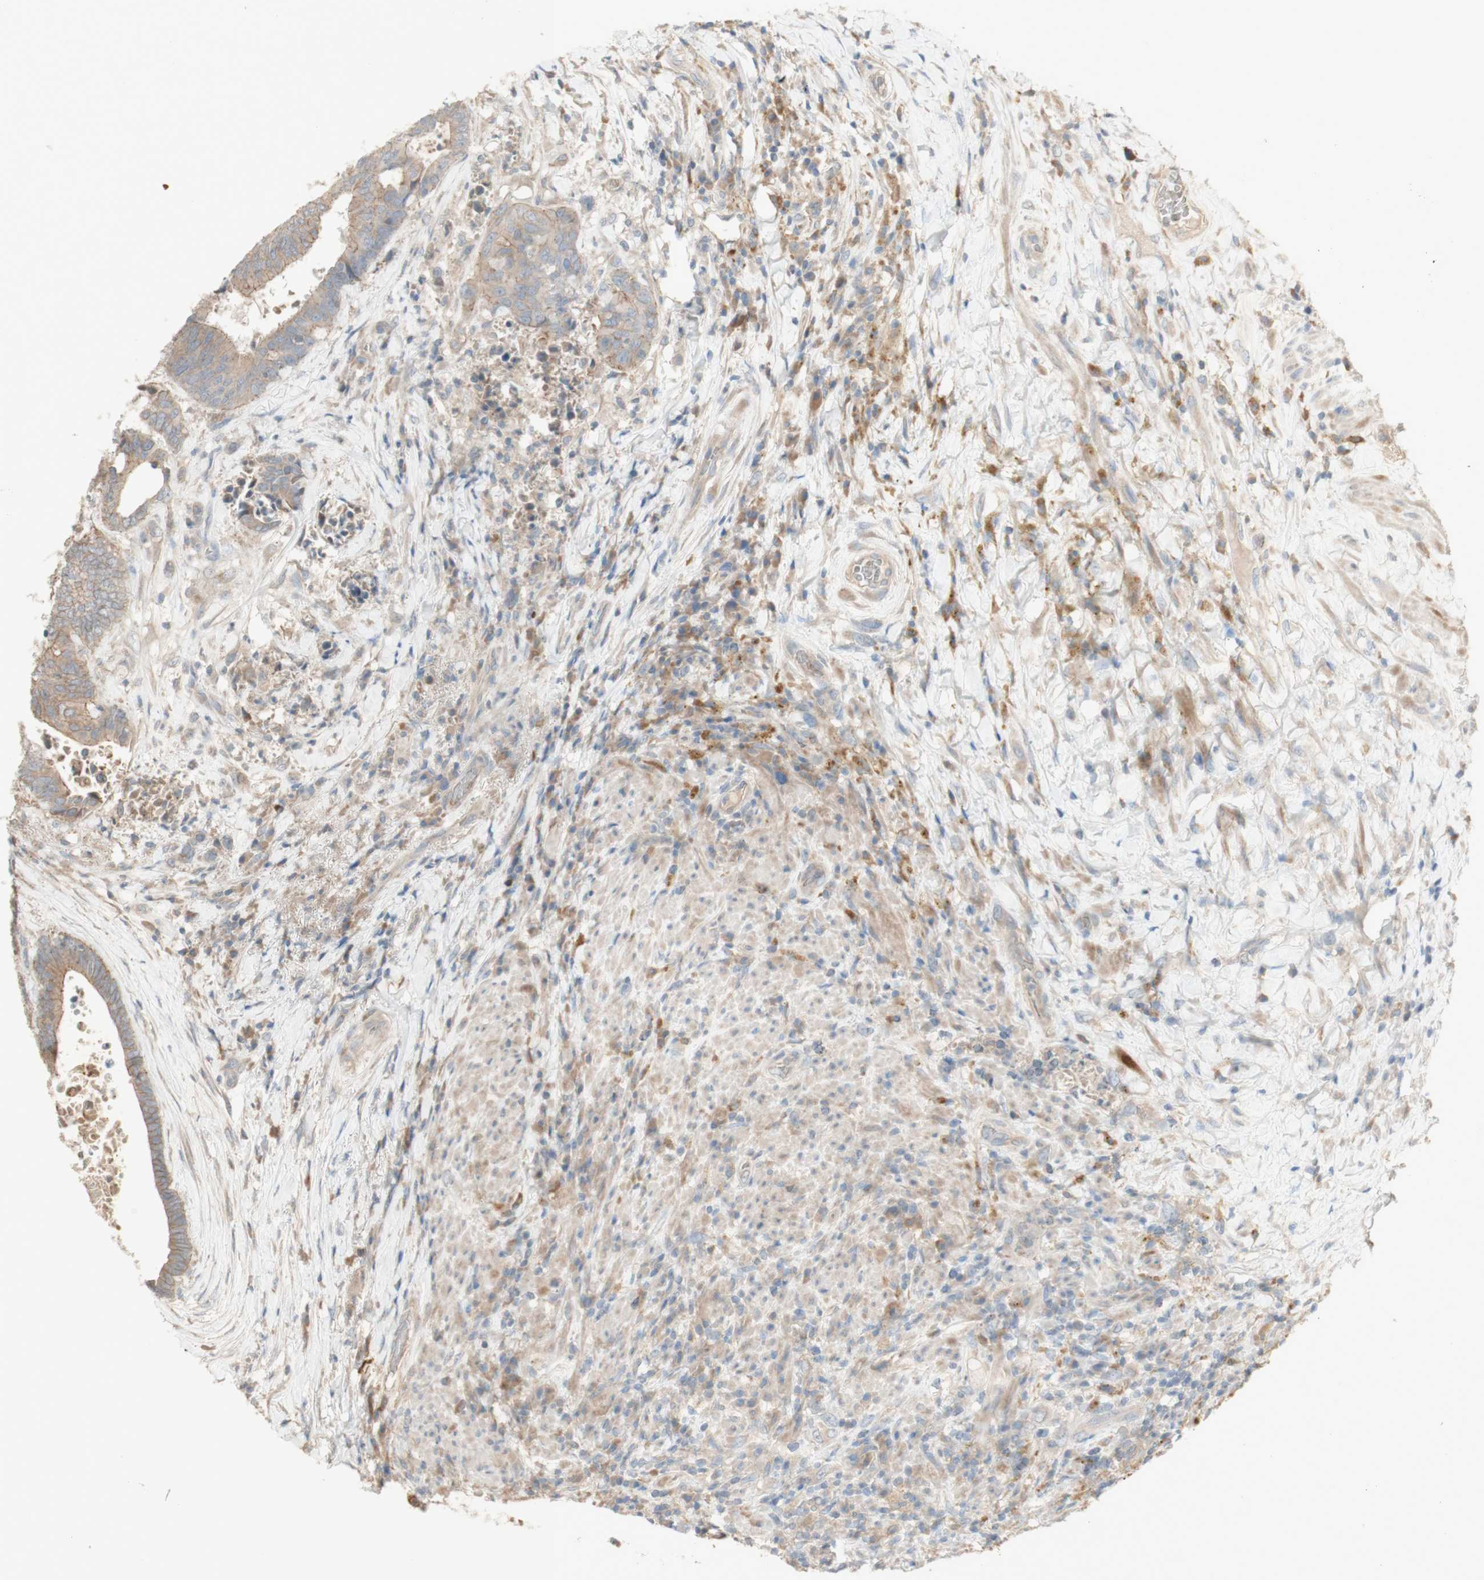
{"staining": {"intensity": "weak", "quantity": ">75%", "location": "cytoplasmic/membranous"}, "tissue": "colorectal cancer", "cell_type": "Tumor cells", "image_type": "cancer", "snomed": [{"axis": "morphology", "description": "Adenocarcinoma, NOS"}, {"axis": "topography", "description": "Rectum"}], "caption": "Colorectal cancer stained with a protein marker exhibits weak staining in tumor cells.", "gene": "PTGER4", "patient": {"sex": "male", "age": 72}}